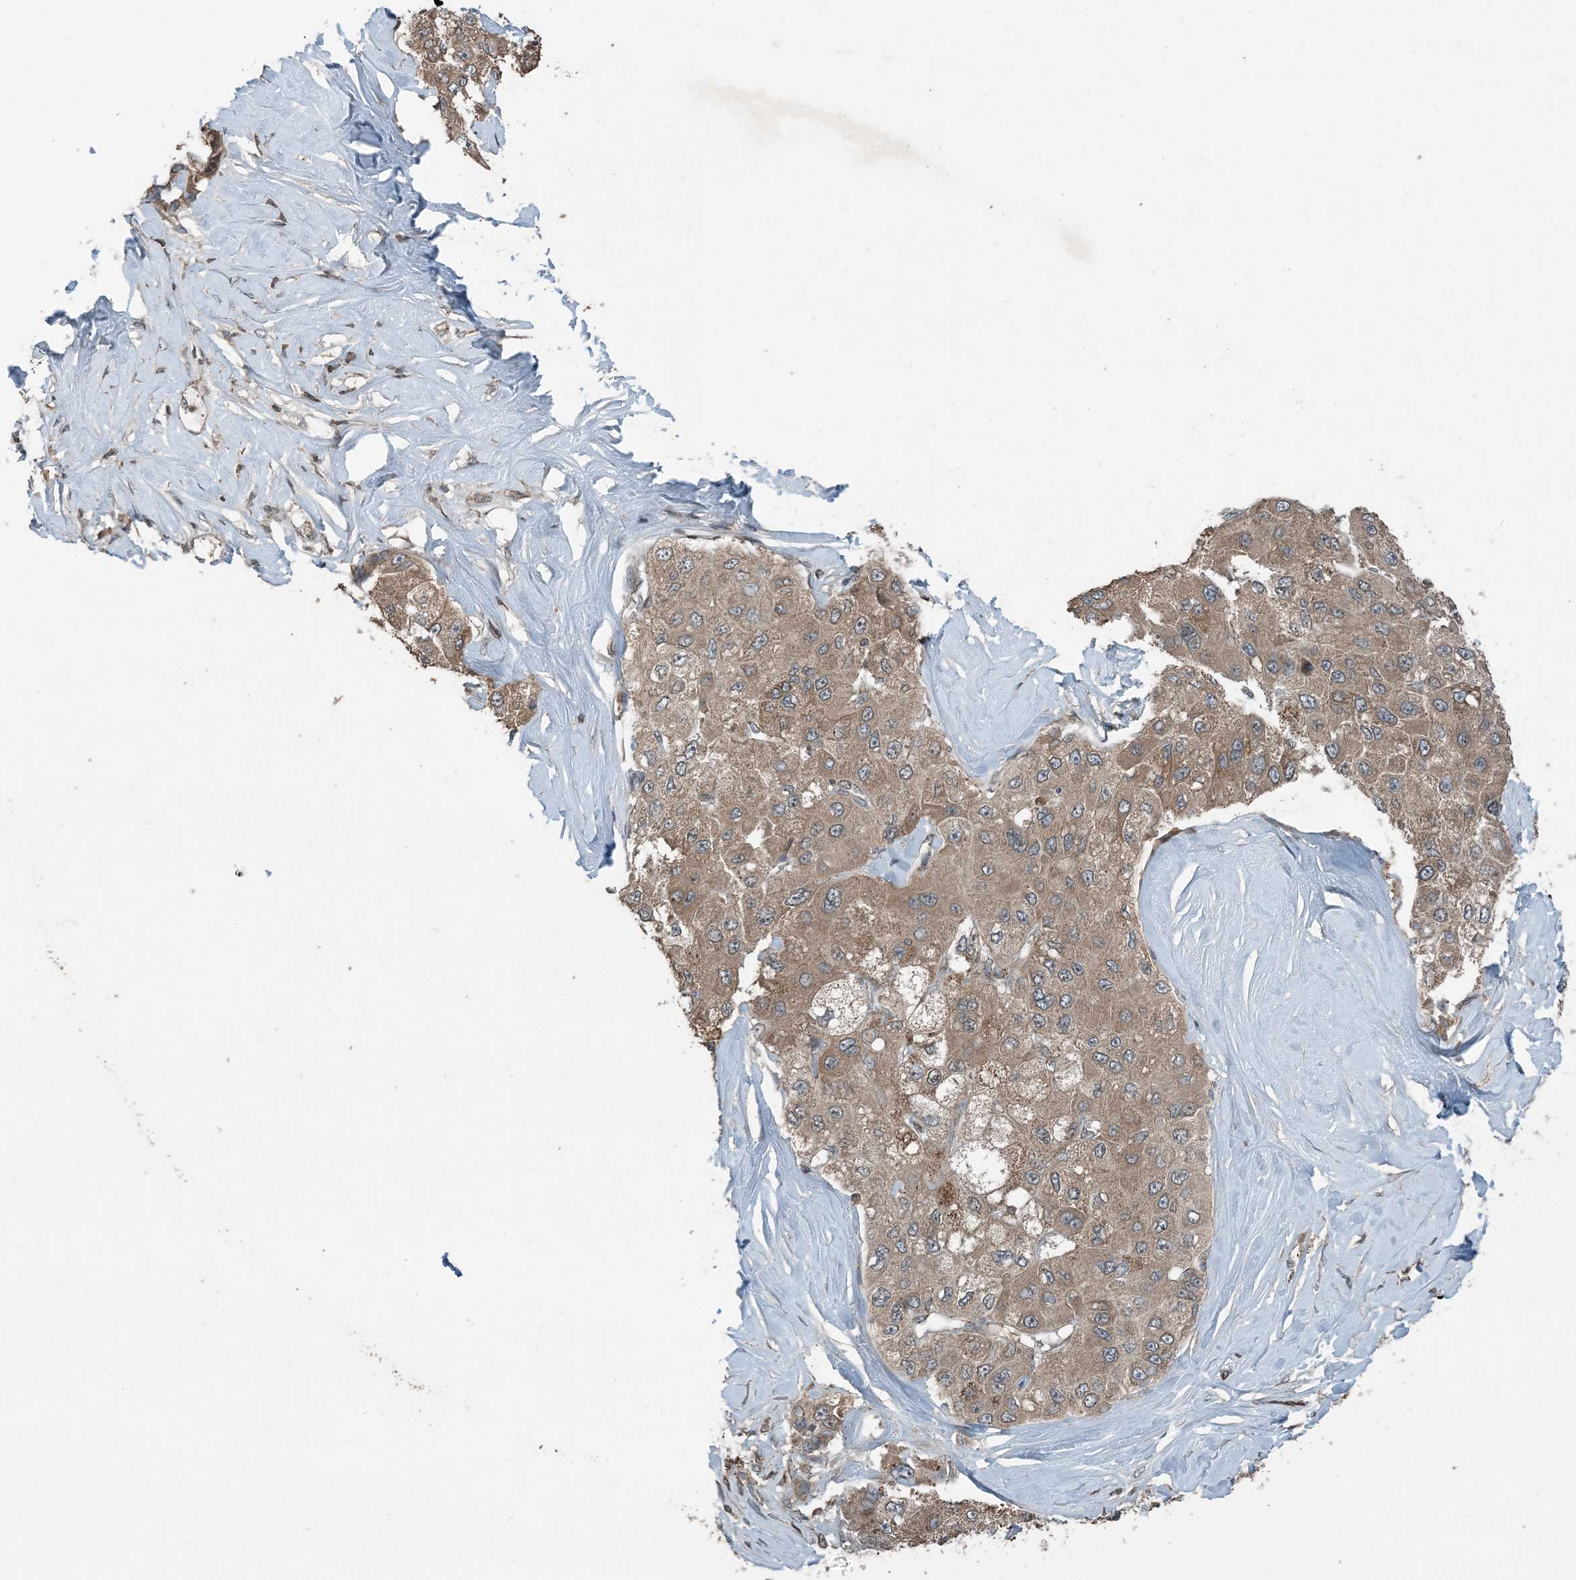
{"staining": {"intensity": "moderate", "quantity": ">75%", "location": "cytoplasmic/membranous"}, "tissue": "liver cancer", "cell_type": "Tumor cells", "image_type": "cancer", "snomed": [{"axis": "morphology", "description": "Carcinoma, Hepatocellular, NOS"}, {"axis": "topography", "description": "Liver"}], "caption": "High-magnification brightfield microscopy of liver hepatocellular carcinoma stained with DAB (brown) and counterstained with hematoxylin (blue). tumor cells exhibit moderate cytoplasmic/membranous positivity is appreciated in approximately>75% of cells.", "gene": "ZFAND2B", "patient": {"sex": "male", "age": 80}}